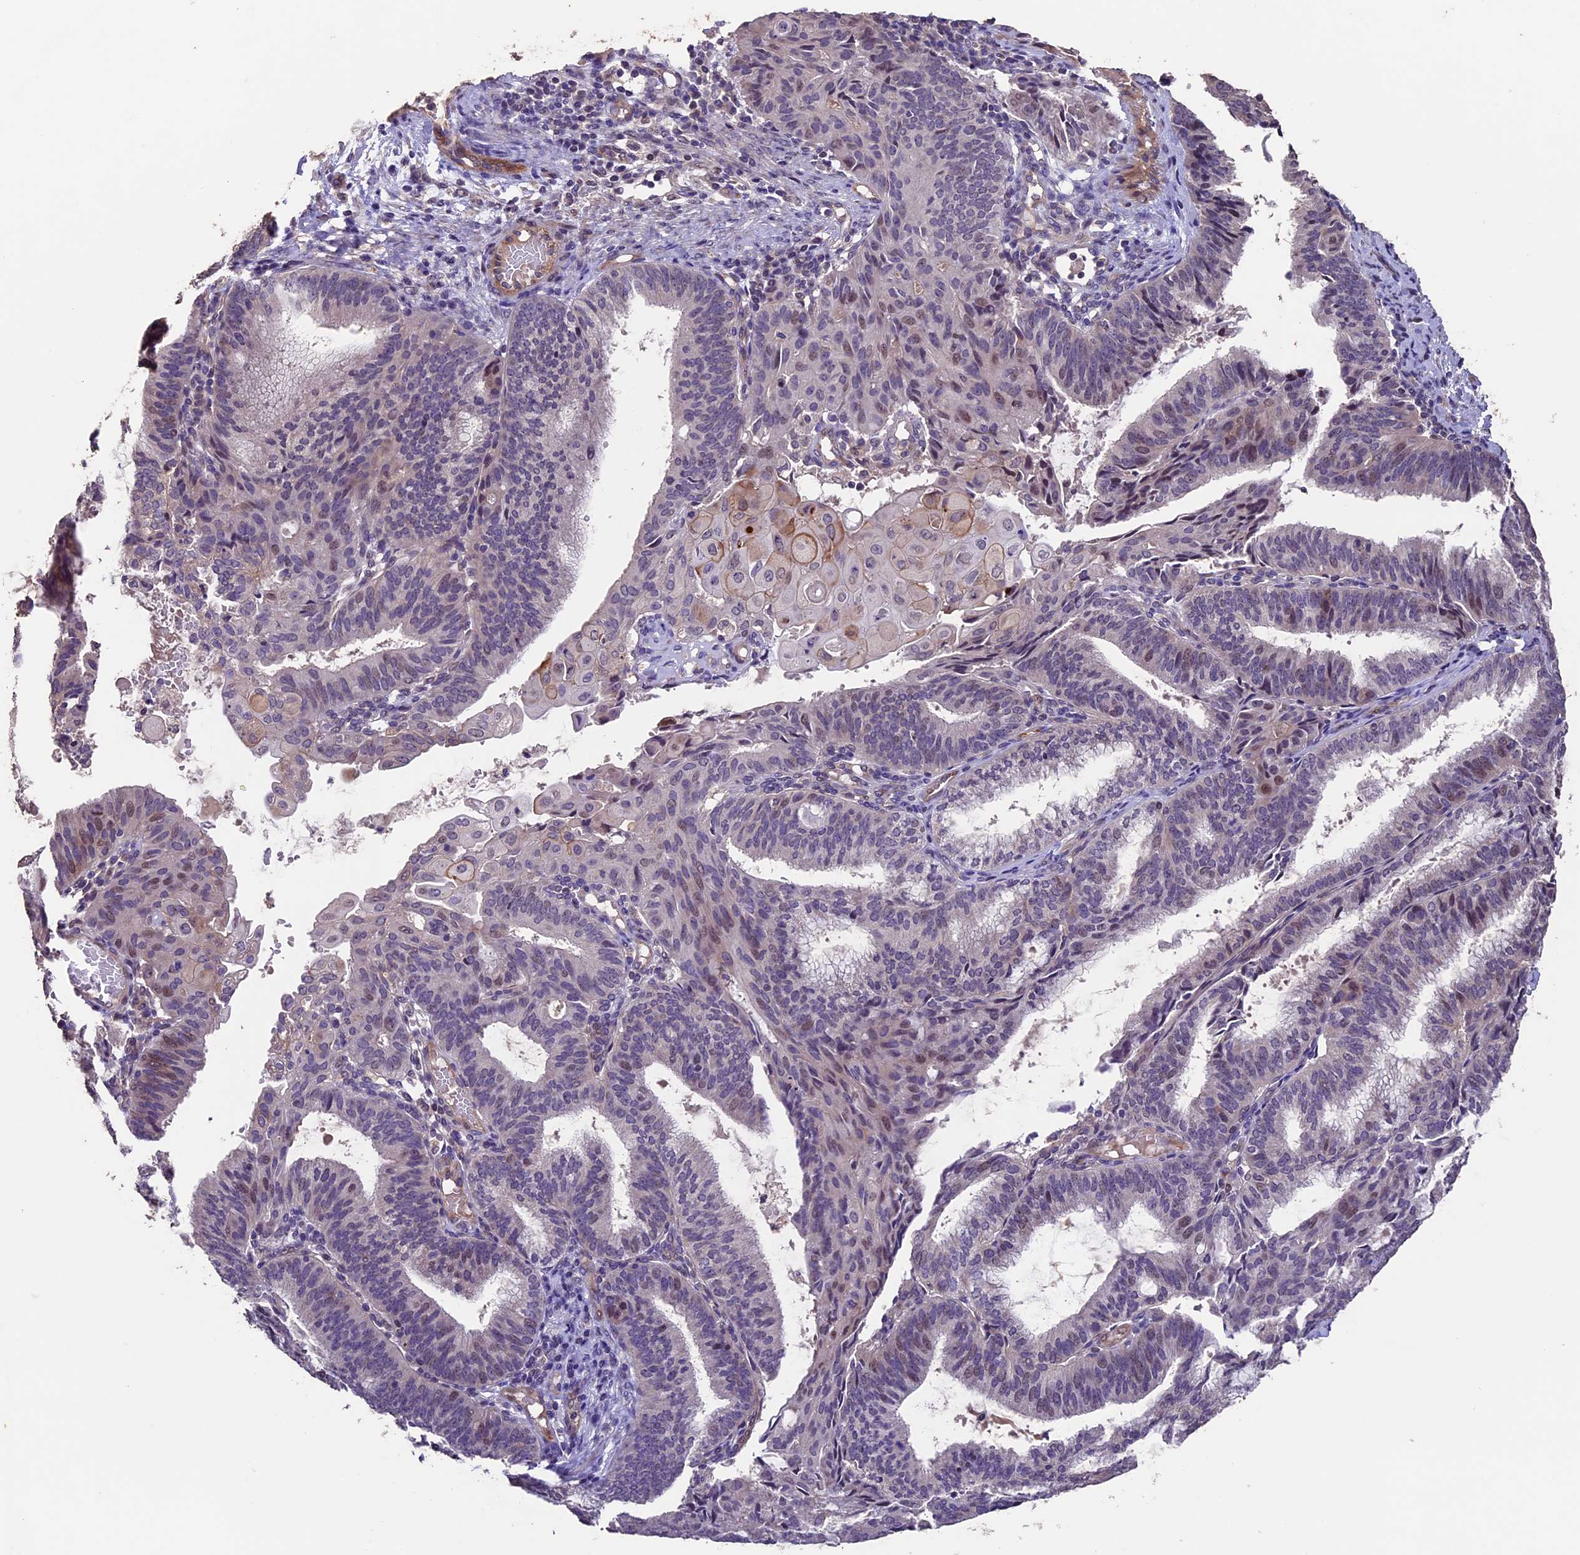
{"staining": {"intensity": "weak", "quantity": "<25%", "location": "nuclear"}, "tissue": "endometrial cancer", "cell_type": "Tumor cells", "image_type": "cancer", "snomed": [{"axis": "morphology", "description": "Adenocarcinoma, NOS"}, {"axis": "topography", "description": "Endometrium"}], "caption": "Tumor cells are negative for protein expression in human adenocarcinoma (endometrial).", "gene": "GNB5", "patient": {"sex": "female", "age": 49}}